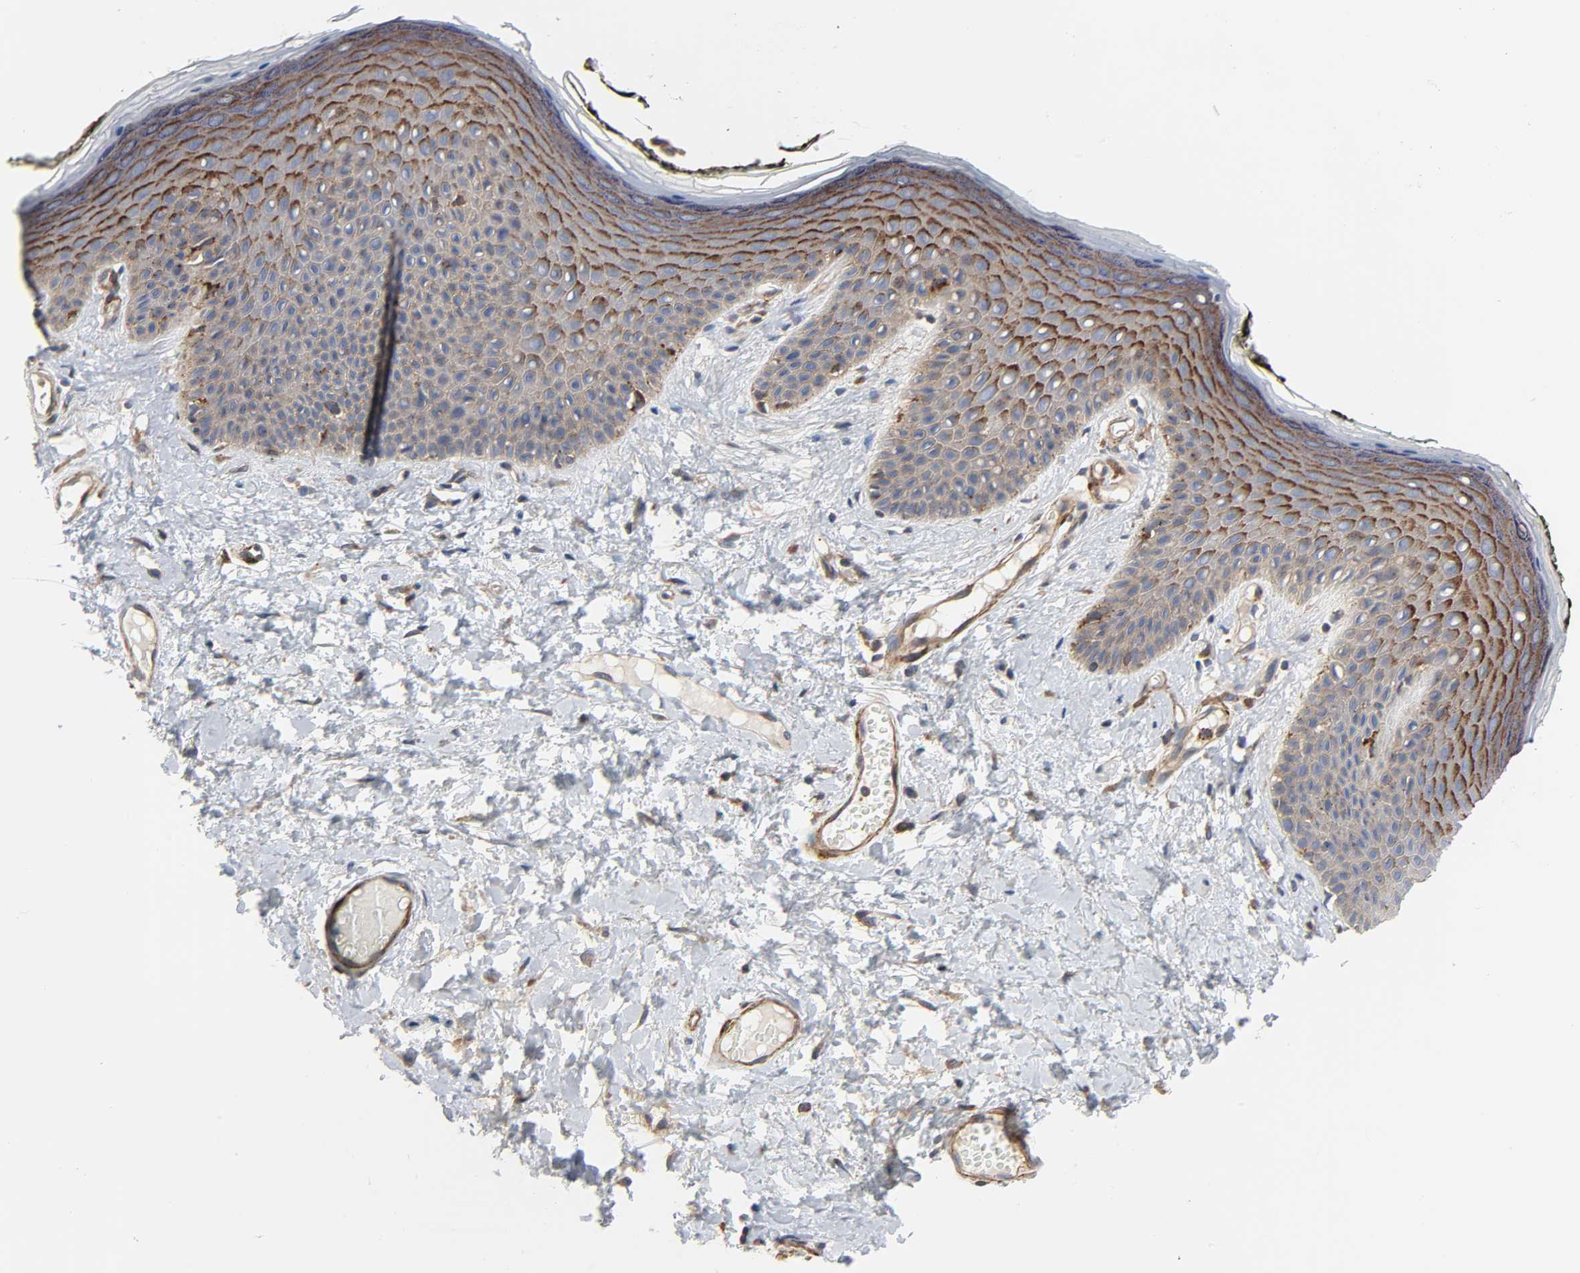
{"staining": {"intensity": "strong", "quantity": ">75%", "location": "cytoplasmic/membranous"}, "tissue": "skin", "cell_type": "Epidermal cells", "image_type": "normal", "snomed": [{"axis": "morphology", "description": "Normal tissue, NOS"}, {"axis": "morphology", "description": "Inflammation, NOS"}, {"axis": "topography", "description": "Vulva"}], "caption": "Immunohistochemical staining of normal skin reveals strong cytoplasmic/membranous protein expression in about >75% of epidermal cells.", "gene": "ARHGAP1", "patient": {"sex": "female", "age": 84}}